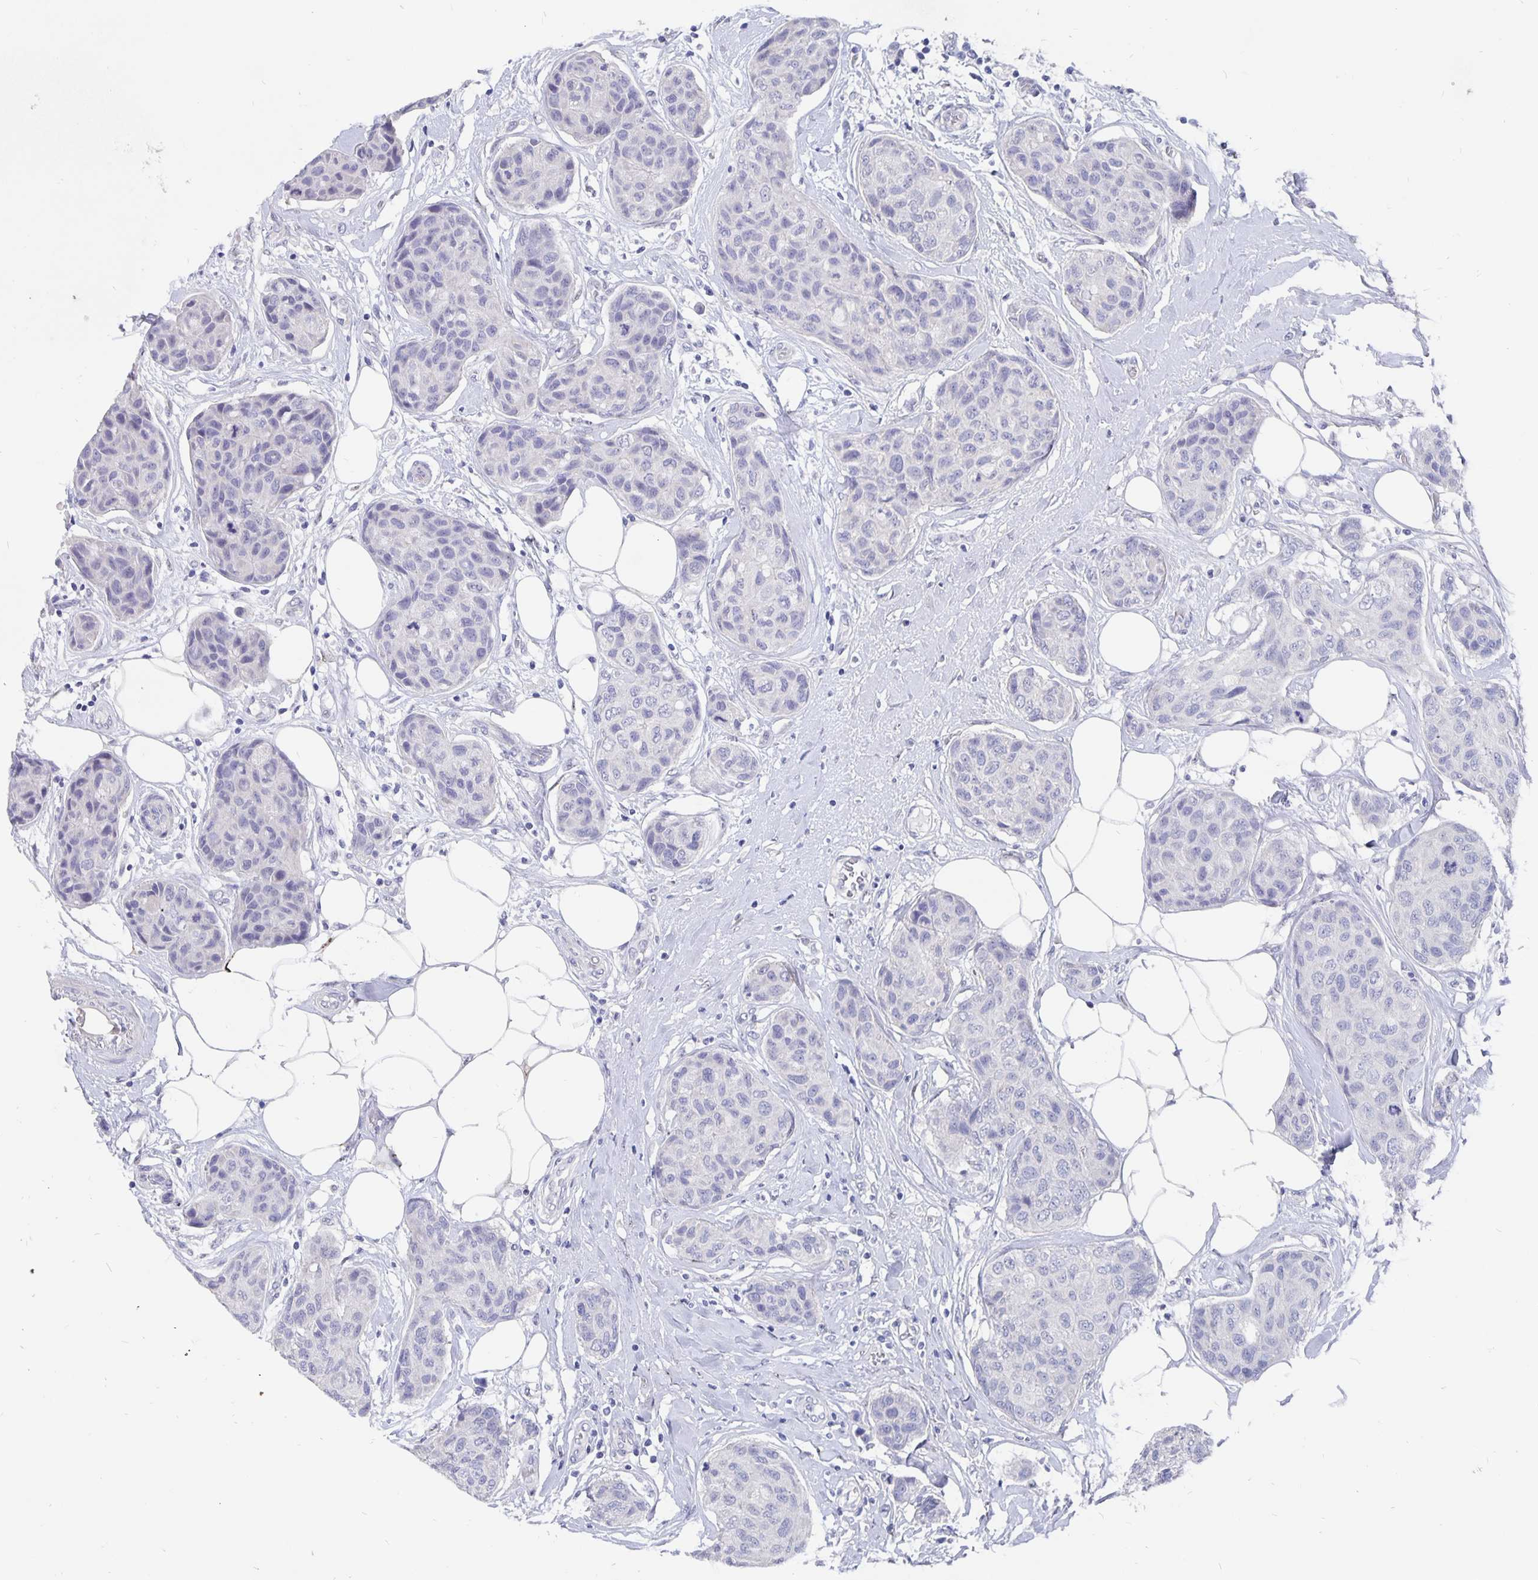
{"staining": {"intensity": "negative", "quantity": "none", "location": "none"}, "tissue": "breast cancer", "cell_type": "Tumor cells", "image_type": "cancer", "snomed": [{"axis": "morphology", "description": "Duct carcinoma"}, {"axis": "topography", "description": "Breast"}], "caption": "Breast intraductal carcinoma stained for a protein using IHC displays no positivity tumor cells.", "gene": "SMOC1", "patient": {"sex": "female", "age": 80}}